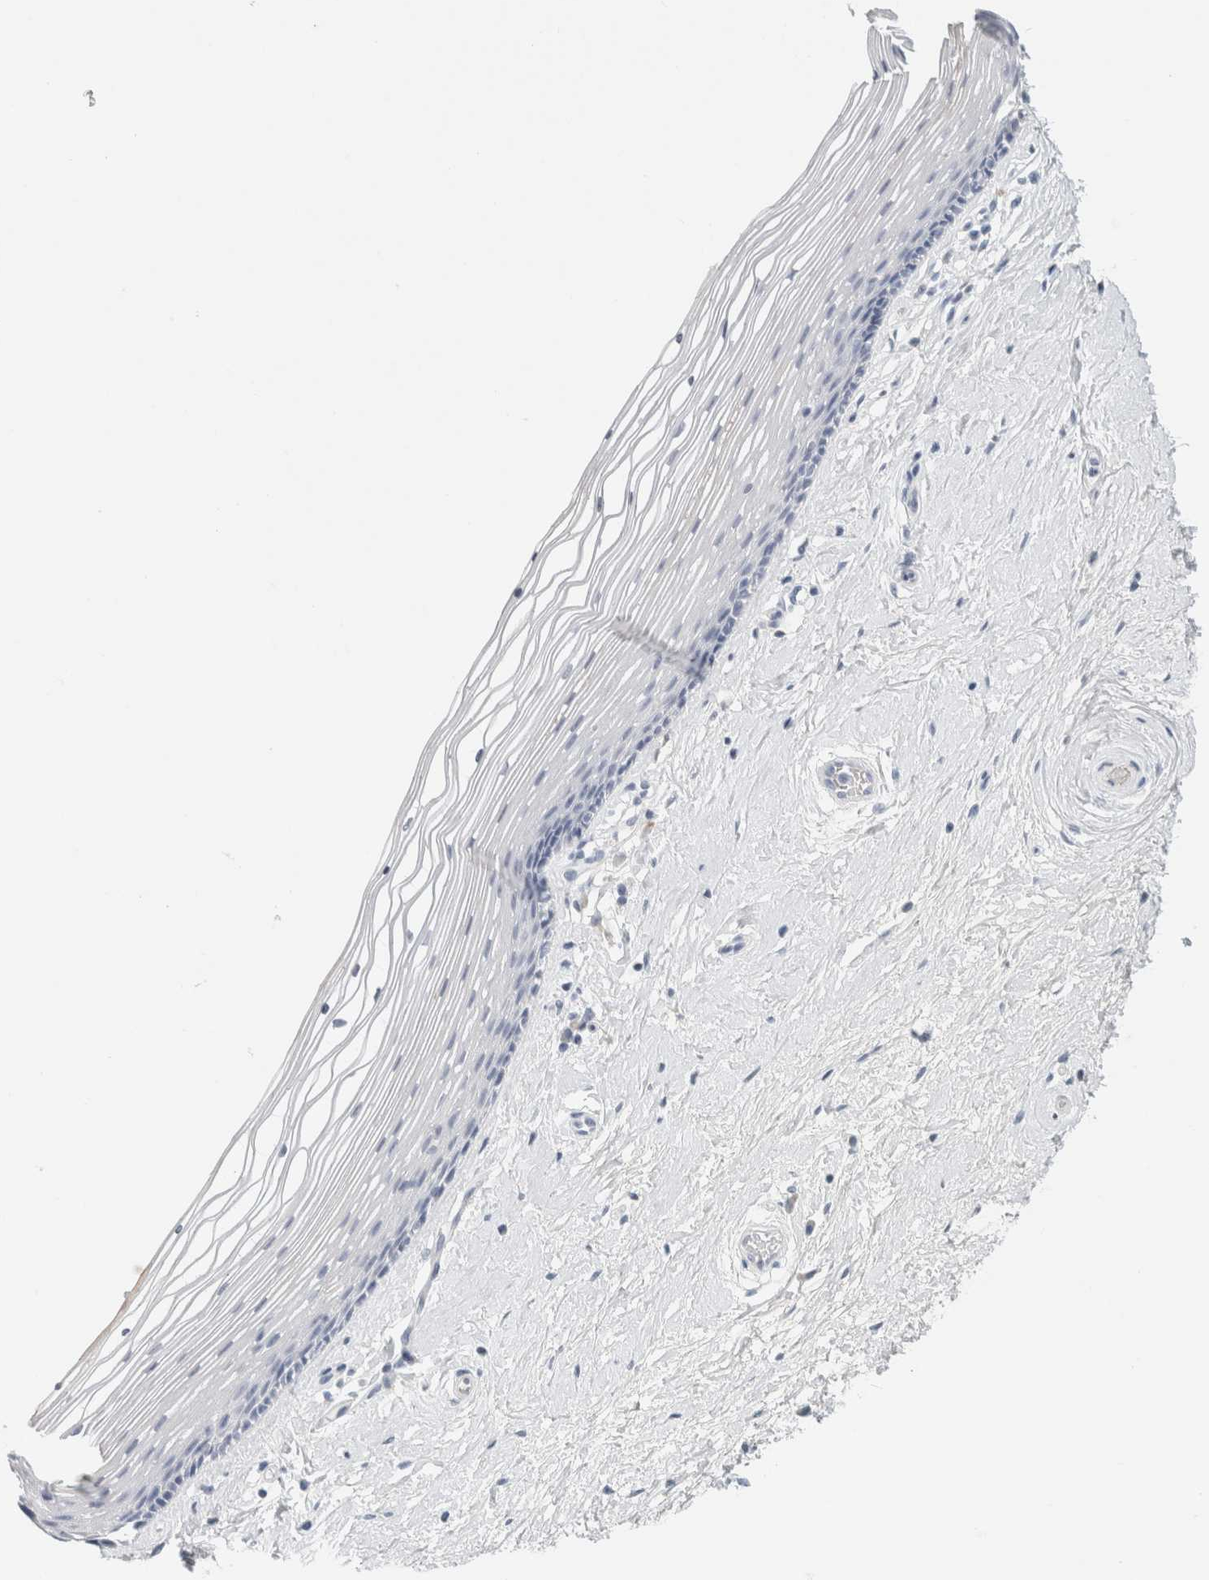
{"staining": {"intensity": "negative", "quantity": "none", "location": "none"}, "tissue": "vagina", "cell_type": "Squamous epithelial cells", "image_type": "normal", "snomed": [{"axis": "morphology", "description": "Normal tissue, NOS"}, {"axis": "topography", "description": "Vagina"}], "caption": "Immunohistochemistry (IHC) micrograph of normal human vagina stained for a protein (brown), which shows no positivity in squamous epithelial cells.", "gene": "TSPAN8", "patient": {"sex": "female", "age": 46}}